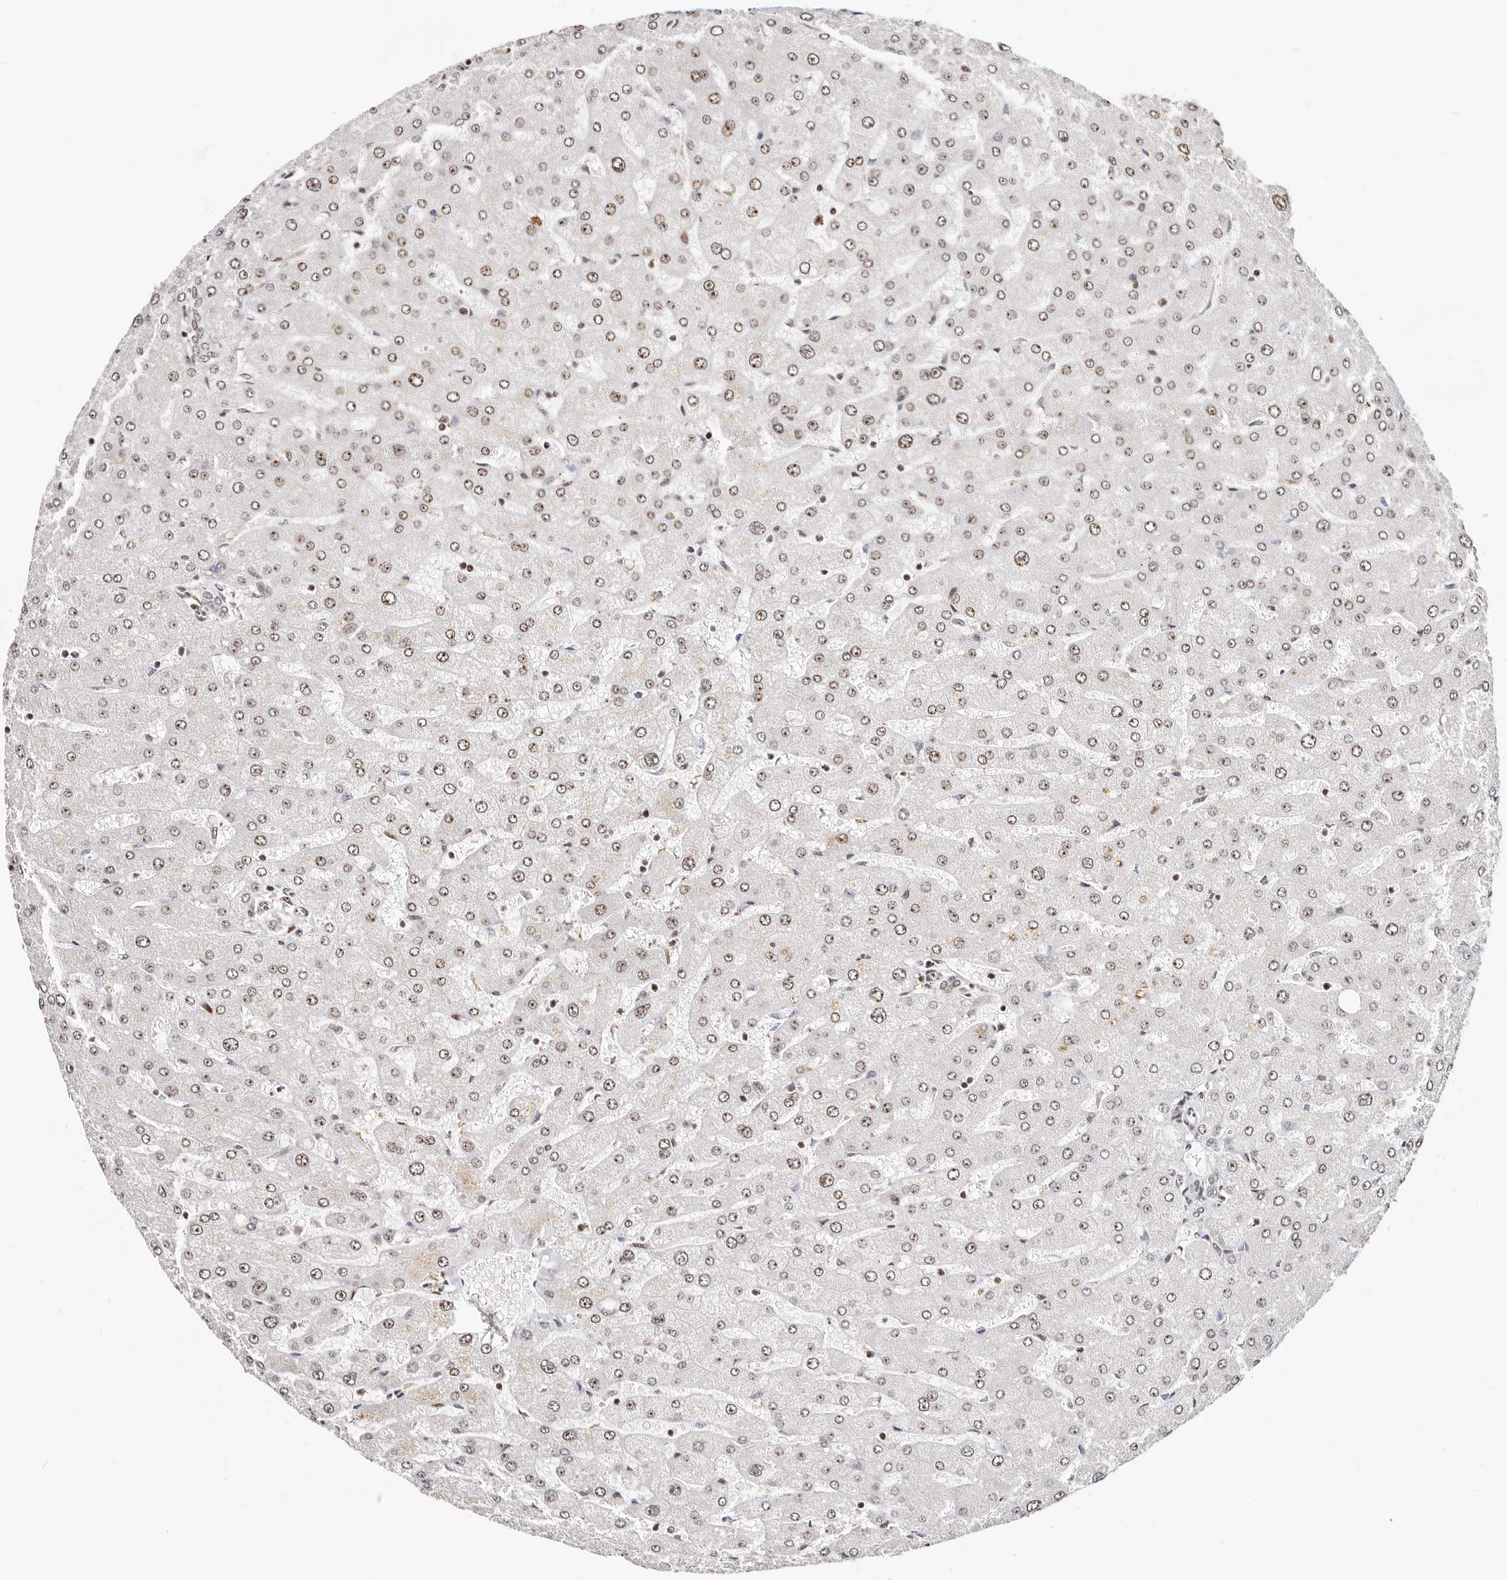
{"staining": {"intensity": "moderate", "quantity": ">75%", "location": "nuclear"}, "tissue": "liver", "cell_type": "Cholangiocytes", "image_type": "normal", "snomed": [{"axis": "morphology", "description": "Normal tissue, NOS"}, {"axis": "topography", "description": "Liver"}], "caption": "This is a histology image of immunohistochemistry staining of unremarkable liver, which shows moderate staining in the nuclear of cholangiocytes.", "gene": "IQGAP3", "patient": {"sex": "male", "age": 55}}